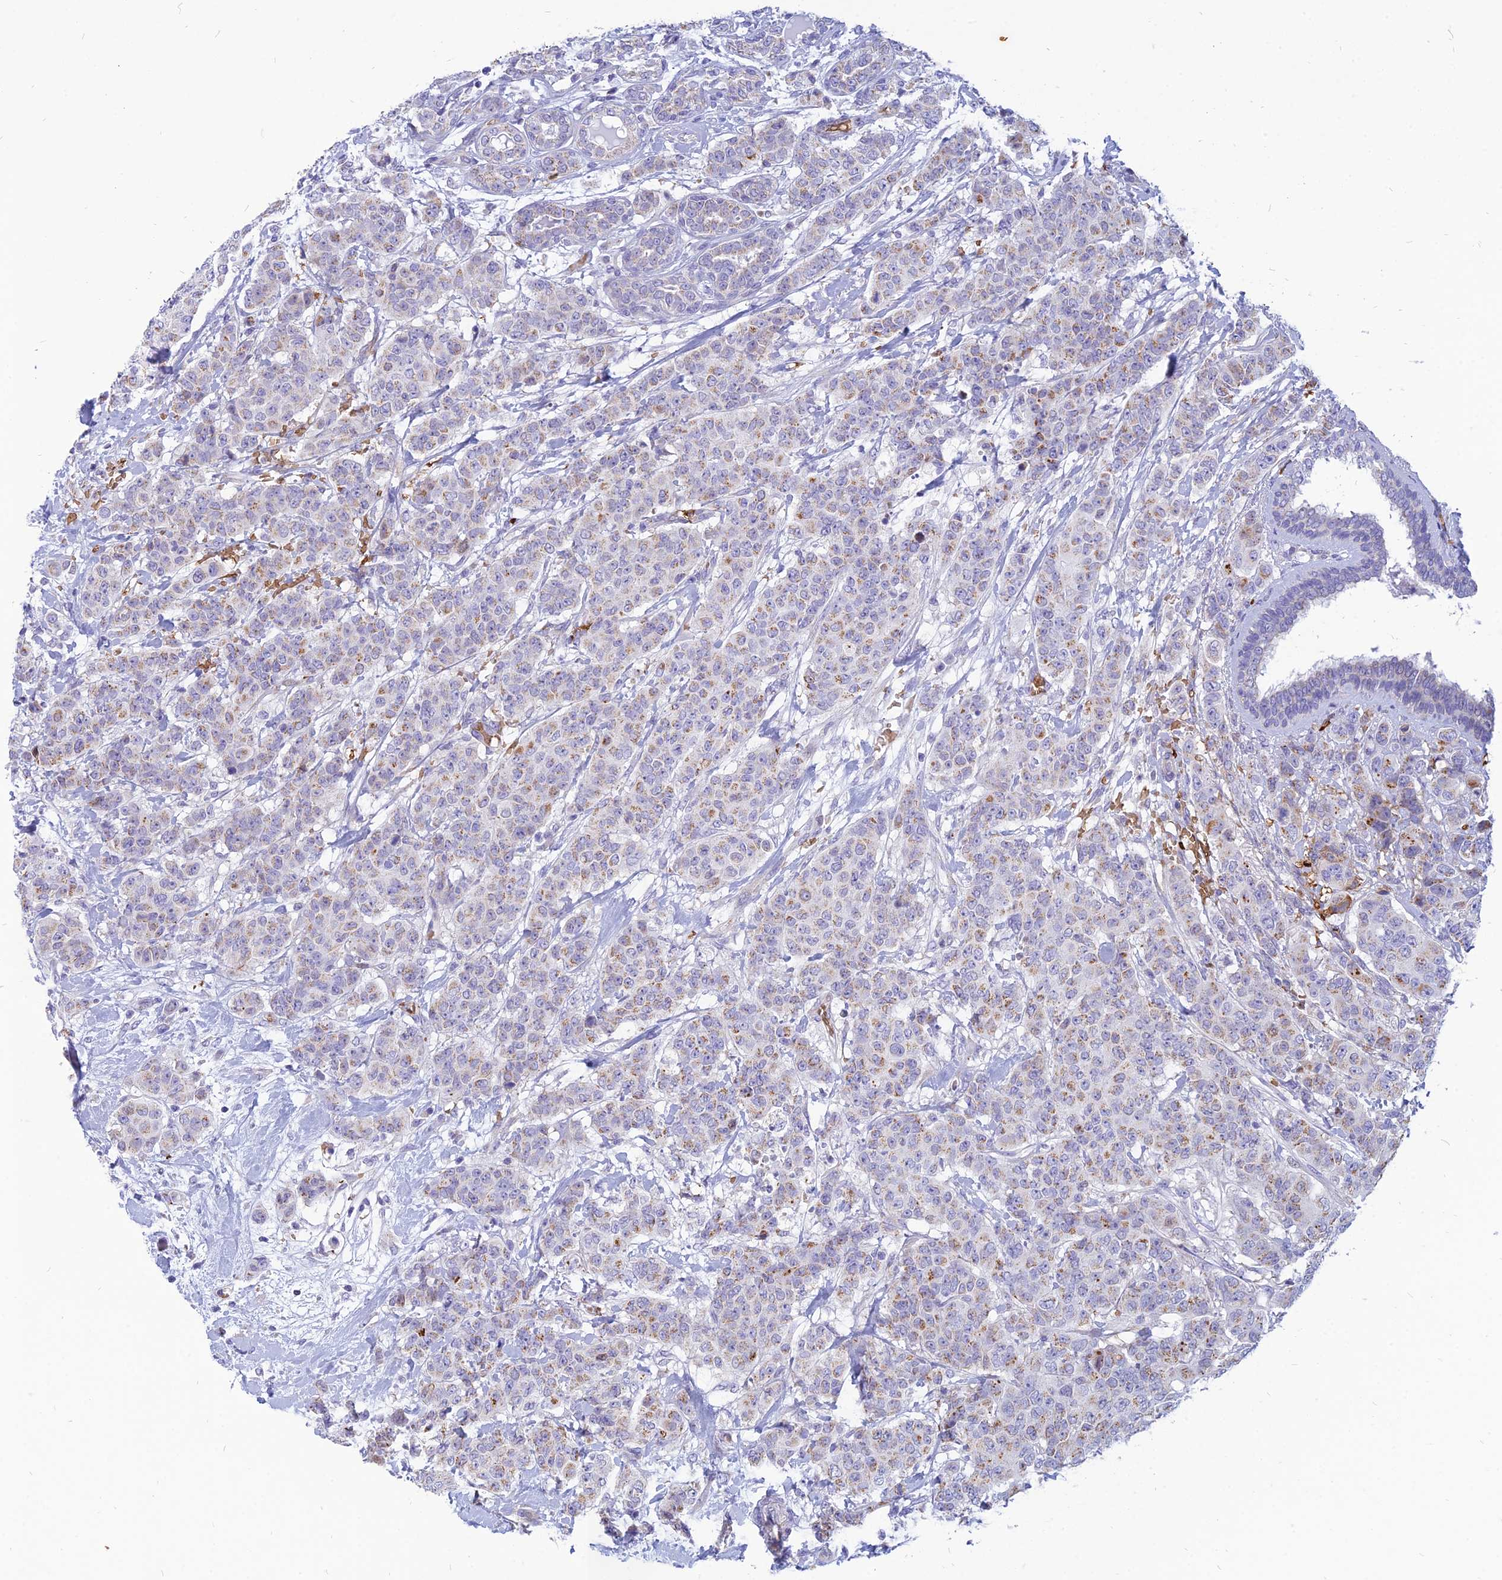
{"staining": {"intensity": "weak", "quantity": ">75%", "location": "cytoplasmic/membranous"}, "tissue": "breast cancer", "cell_type": "Tumor cells", "image_type": "cancer", "snomed": [{"axis": "morphology", "description": "Duct carcinoma"}, {"axis": "topography", "description": "Breast"}], "caption": "Breast intraductal carcinoma stained for a protein (brown) exhibits weak cytoplasmic/membranous positive expression in about >75% of tumor cells.", "gene": "HHAT", "patient": {"sex": "female", "age": 40}}